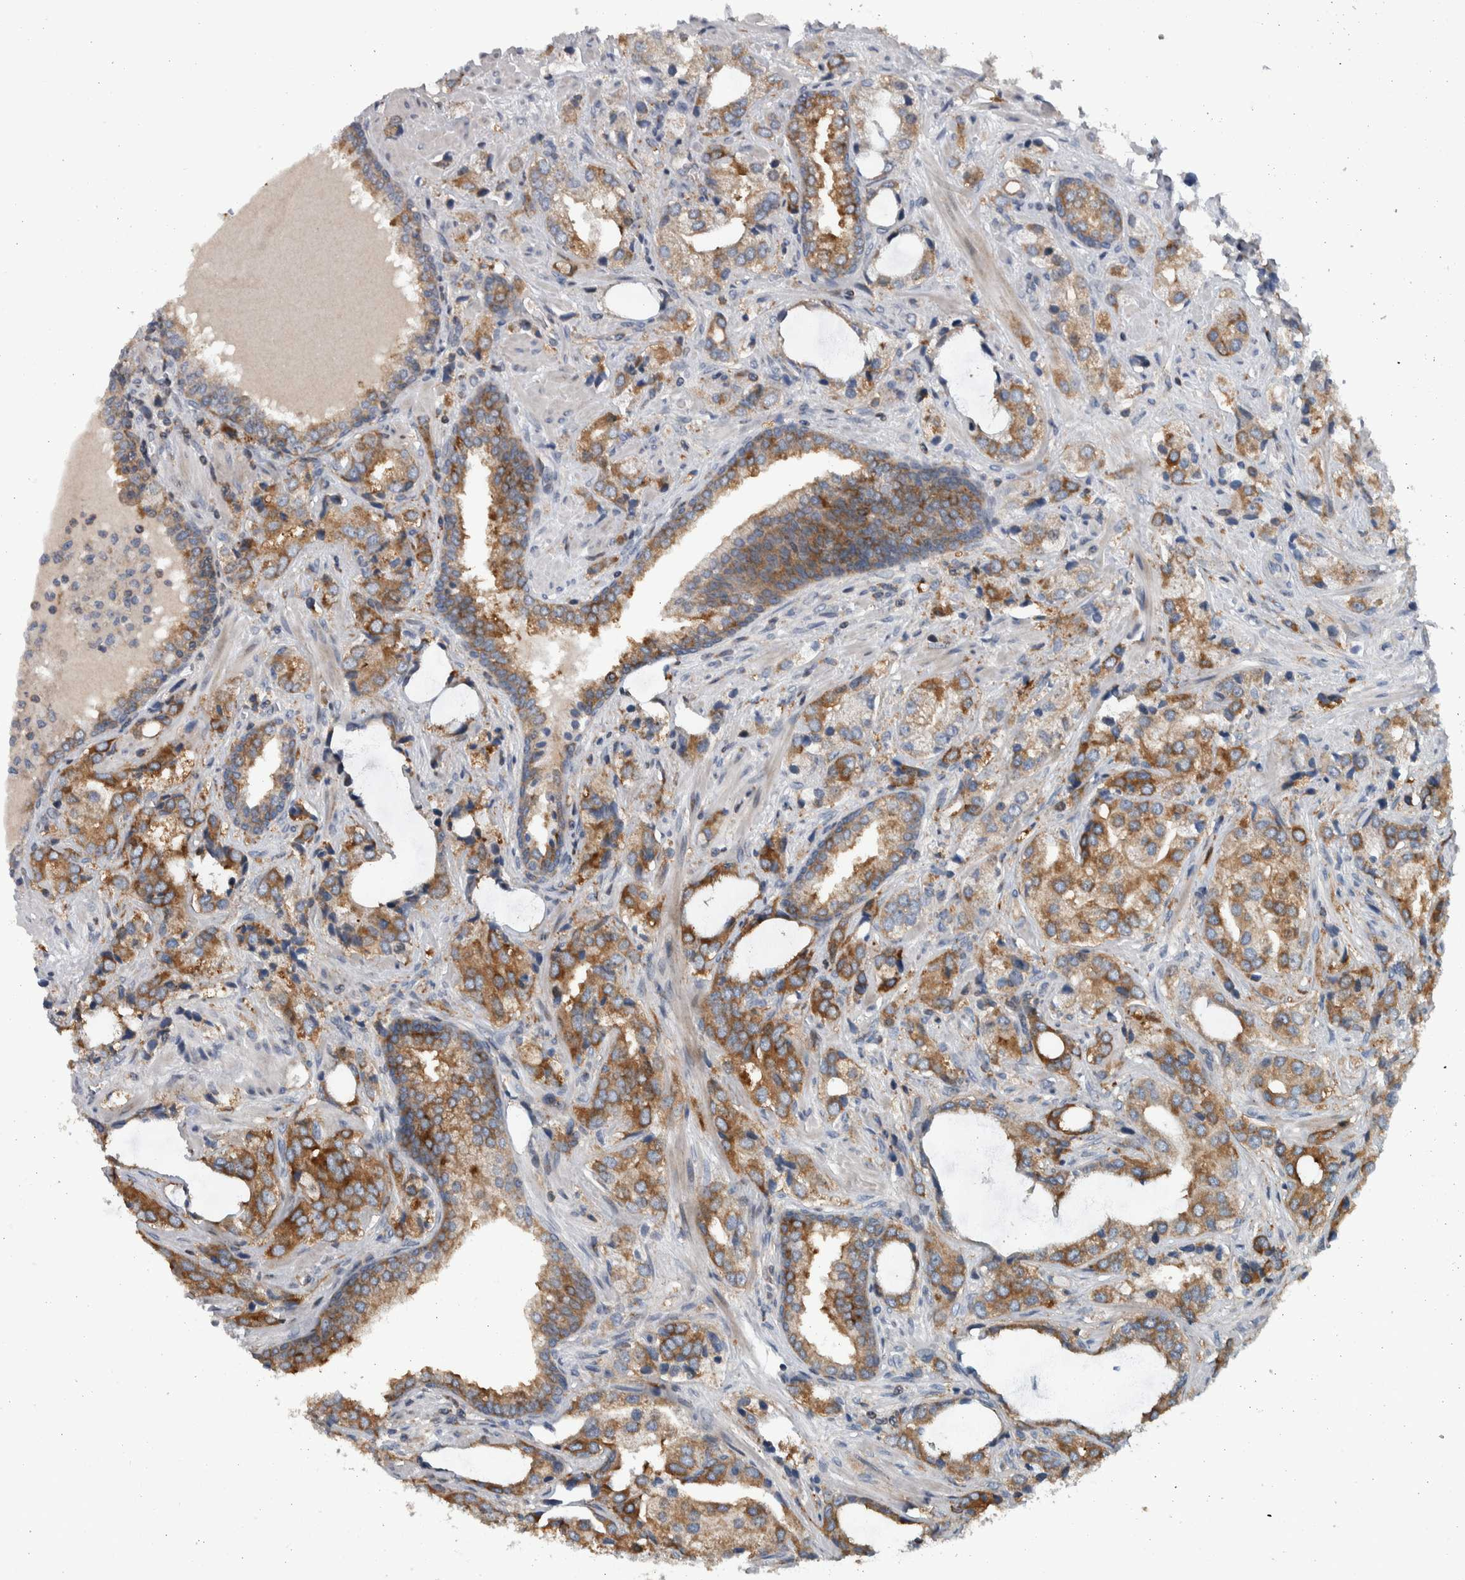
{"staining": {"intensity": "strong", "quantity": ">75%", "location": "cytoplasmic/membranous"}, "tissue": "prostate cancer", "cell_type": "Tumor cells", "image_type": "cancer", "snomed": [{"axis": "morphology", "description": "Adenocarcinoma, High grade"}, {"axis": "topography", "description": "Prostate"}], "caption": "High-power microscopy captured an immunohistochemistry (IHC) image of prostate high-grade adenocarcinoma, revealing strong cytoplasmic/membranous staining in about >75% of tumor cells.", "gene": "BAIAP2L1", "patient": {"sex": "male", "age": 66}}